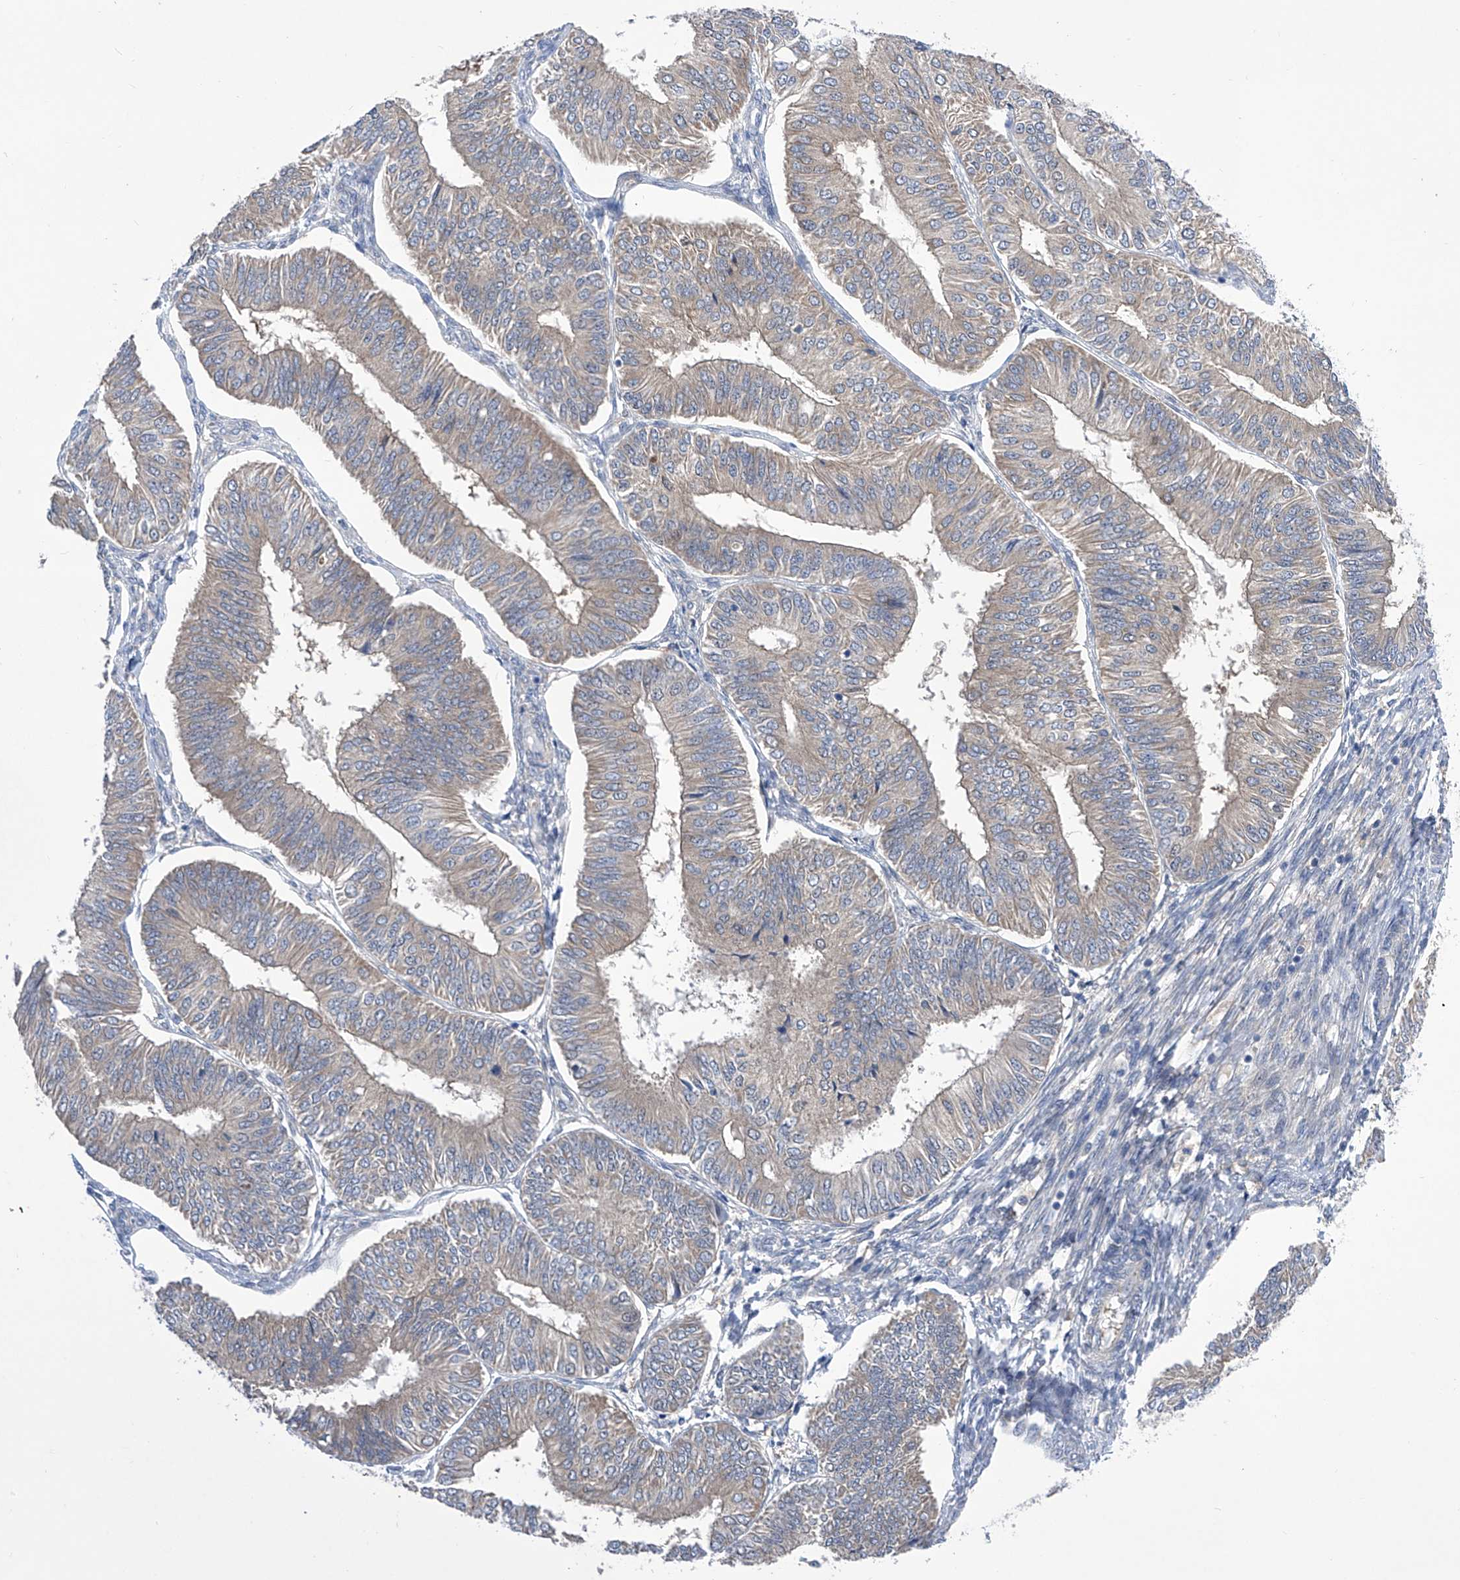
{"staining": {"intensity": "negative", "quantity": "none", "location": "none"}, "tissue": "endometrial cancer", "cell_type": "Tumor cells", "image_type": "cancer", "snomed": [{"axis": "morphology", "description": "Adenocarcinoma, NOS"}, {"axis": "topography", "description": "Endometrium"}], "caption": "The IHC image has no significant expression in tumor cells of adenocarcinoma (endometrial) tissue.", "gene": "SRBD1", "patient": {"sex": "female", "age": 58}}